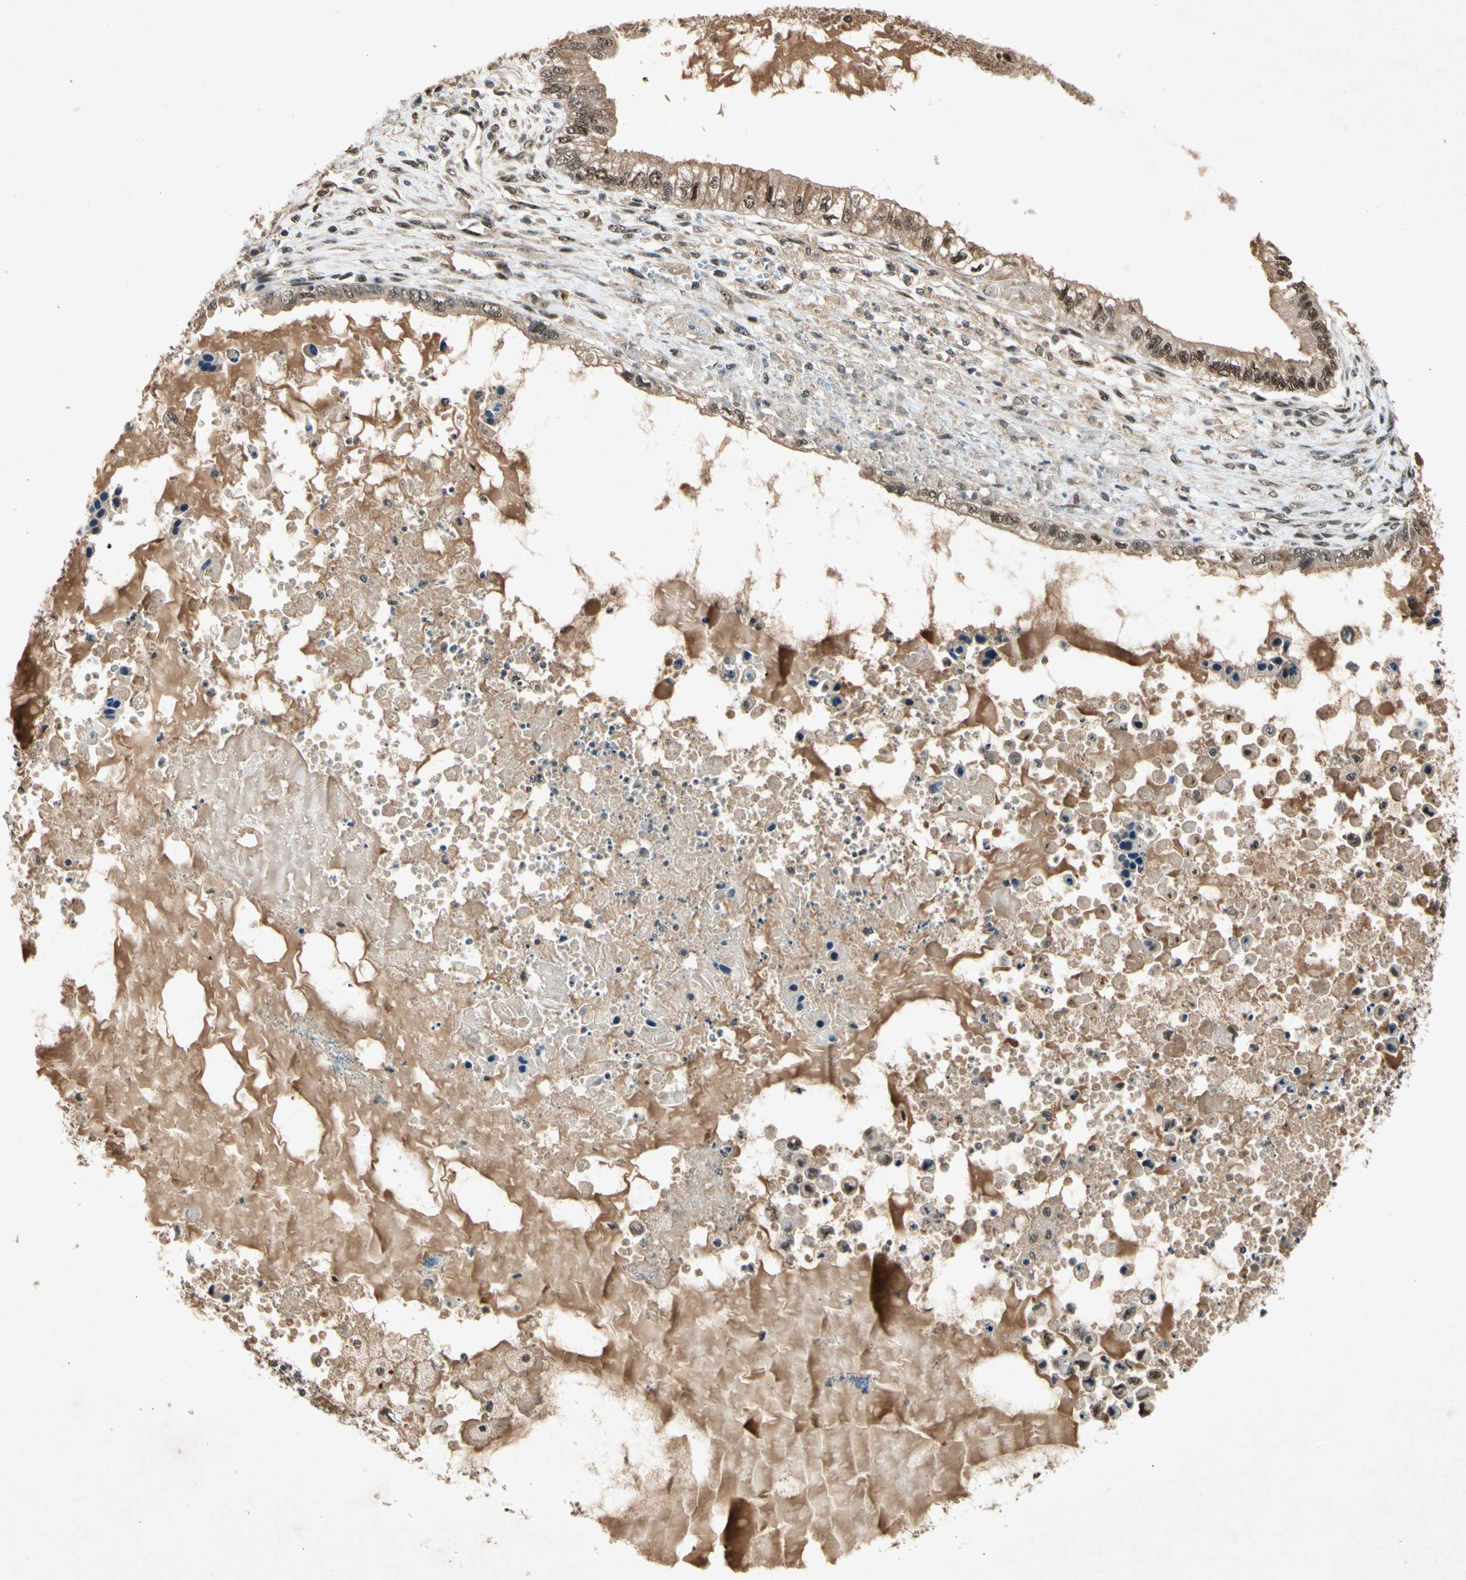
{"staining": {"intensity": "moderate", "quantity": ">75%", "location": "cytoplasmic/membranous,nuclear"}, "tissue": "ovarian cancer", "cell_type": "Tumor cells", "image_type": "cancer", "snomed": [{"axis": "morphology", "description": "Cystadenocarcinoma, mucinous, NOS"}, {"axis": "topography", "description": "Ovary"}], "caption": "Ovarian cancer stained for a protein displays moderate cytoplasmic/membranous and nuclear positivity in tumor cells.", "gene": "PML", "patient": {"sex": "female", "age": 80}}